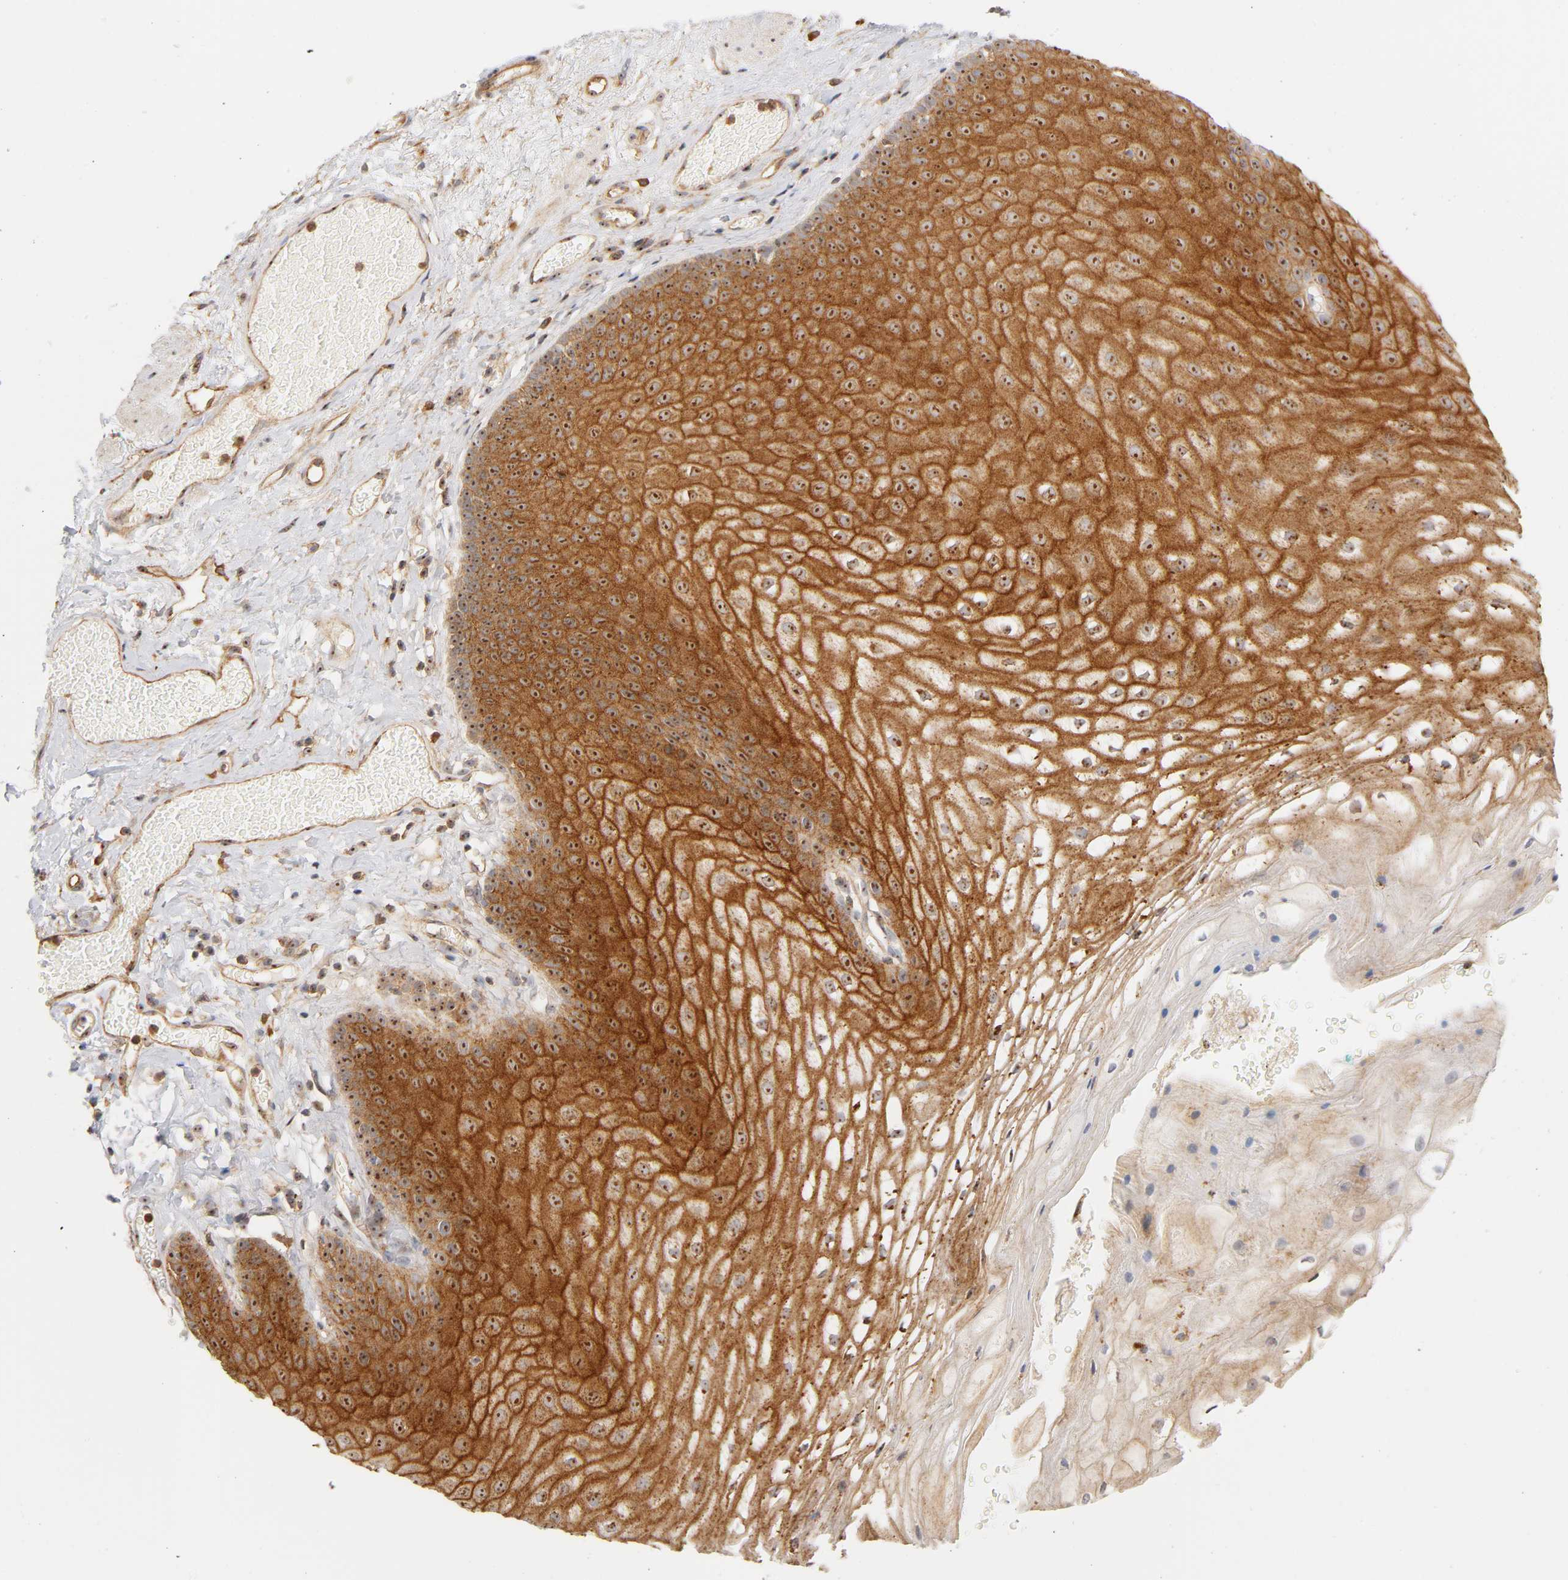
{"staining": {"intensity": "strong", "quantity": ">75%", "location": "cytoplasmic/membranous,nuclear"}, "tissue": "skin", "cell_type": "Epidermal cells", "image_type": "normal", "snomed": [{"axis": "morphology", "description": "Normal tissue, NOS"}, {"axis": "morphology", "description": "Hemorrhoids"}, {"axis": "morphology", "description": "Inflammation, NOS"}, {"axis": "topography", "description": "Anal"}], "caption": "Human skin stained for a protein (brown) exhibits strong cytoplasmic/membranous,nuclear positive staining in approximately >75% of epidermal cells.", "gene": "PLD1", "patient": {"sex": "male", "age": 60}}